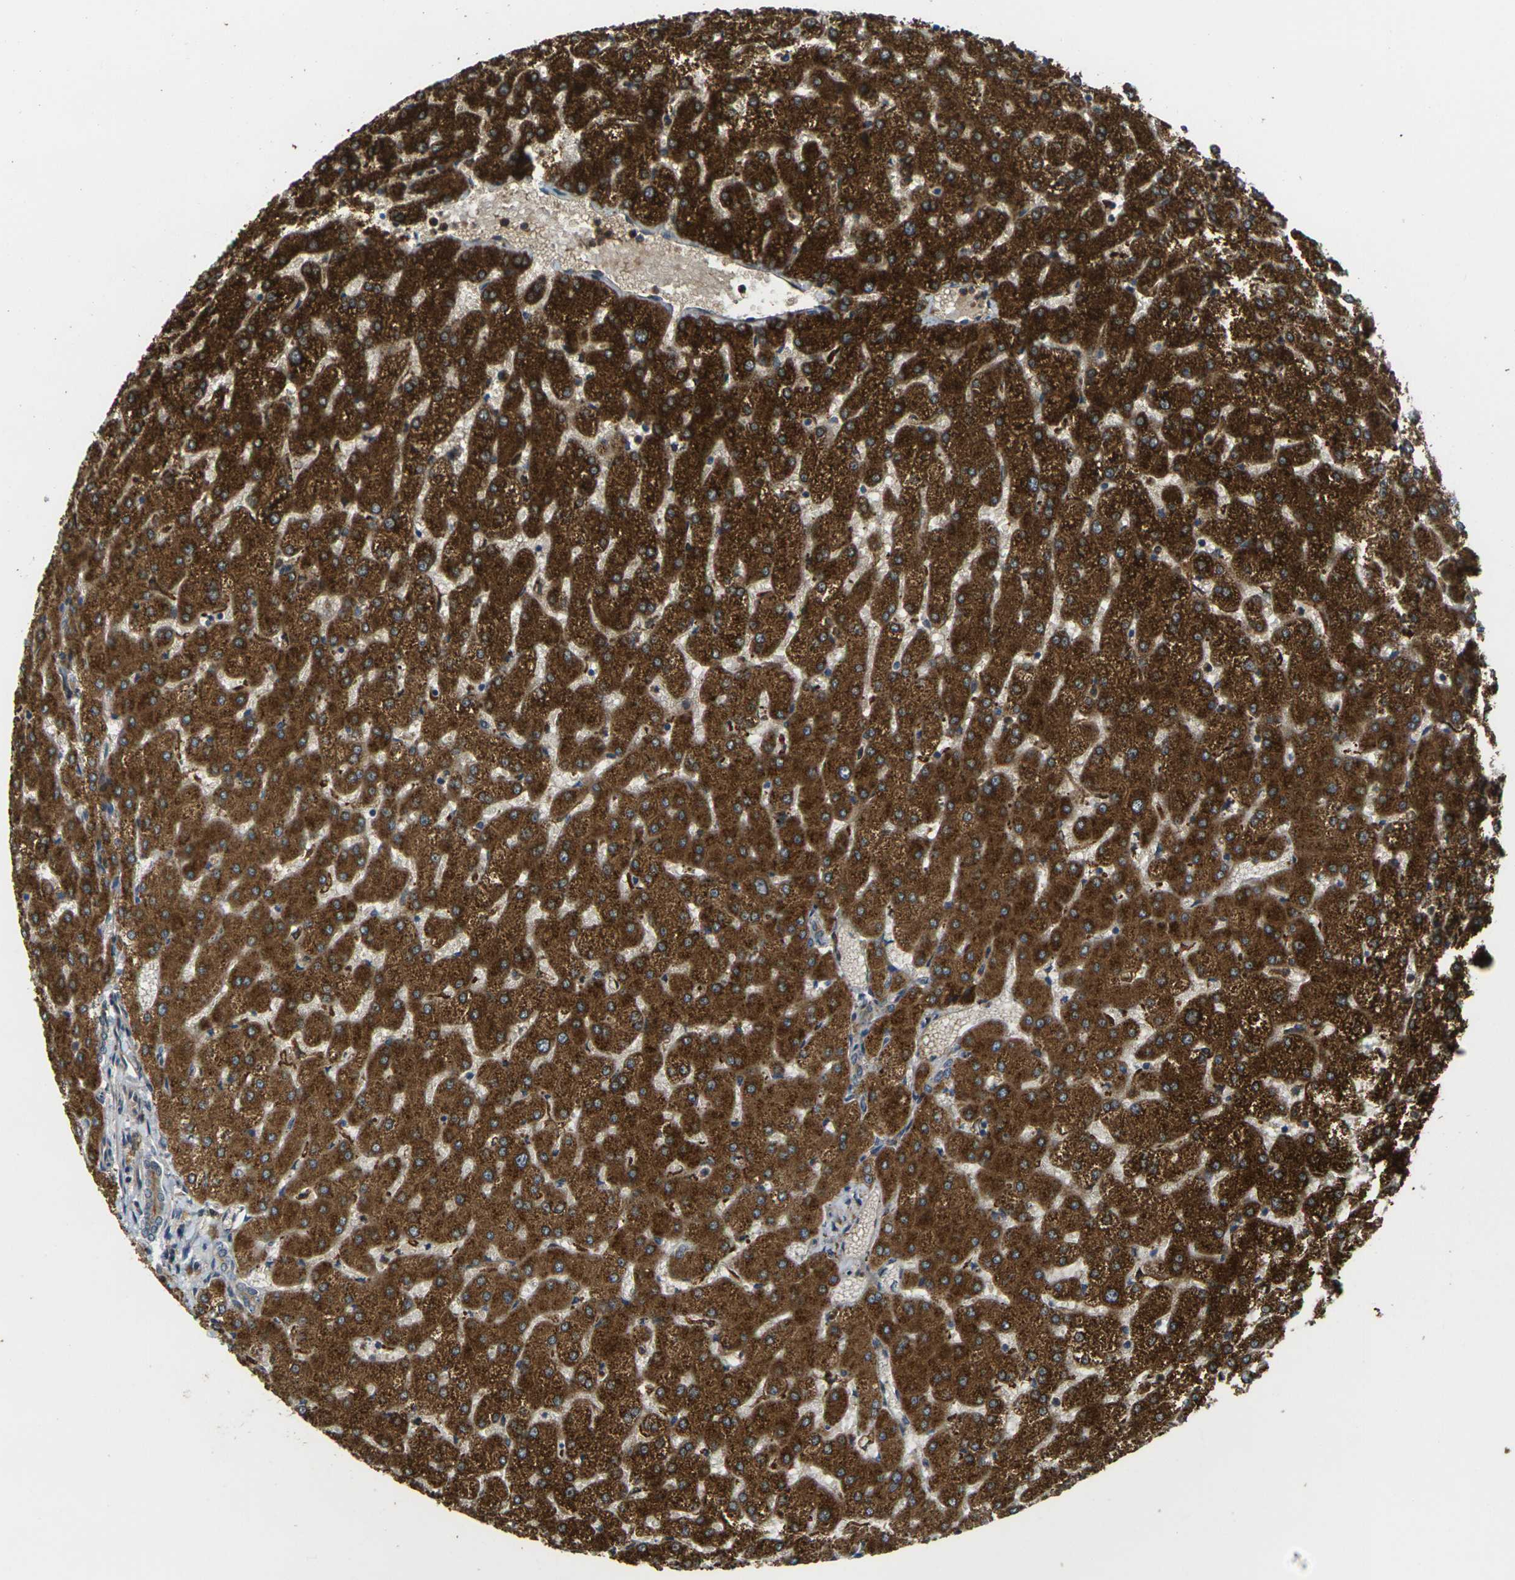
{"staining": {"intensity": "moderate", "quantity": ">75%", "location": "cytoplasmic/membranous"}, "tissue": "liver", "cell_type": "Cholangiocytes", "image_type": "normal", "snomed": [{"axis": "morphology", "description": "Normal tissue, NOS"}, {"axis": "topography", "description": "Liver"}], "caption": "Immunohistochemistry (IHC) staining of benign liver, which demonstrates medium levels of moderate cytoplasmic/membranous positivity in approximately >75% of cholangiocytes indicating moderate cytoplasmic/membranous protein staining. The staining was performed using DAB (3,3'-diaminobenzidine) (brown) for protein detection and nuclei were counterstained in hematoxylin (blue).", "gene": "FZD1", "patient": {"sex": "female", "age": 32}}